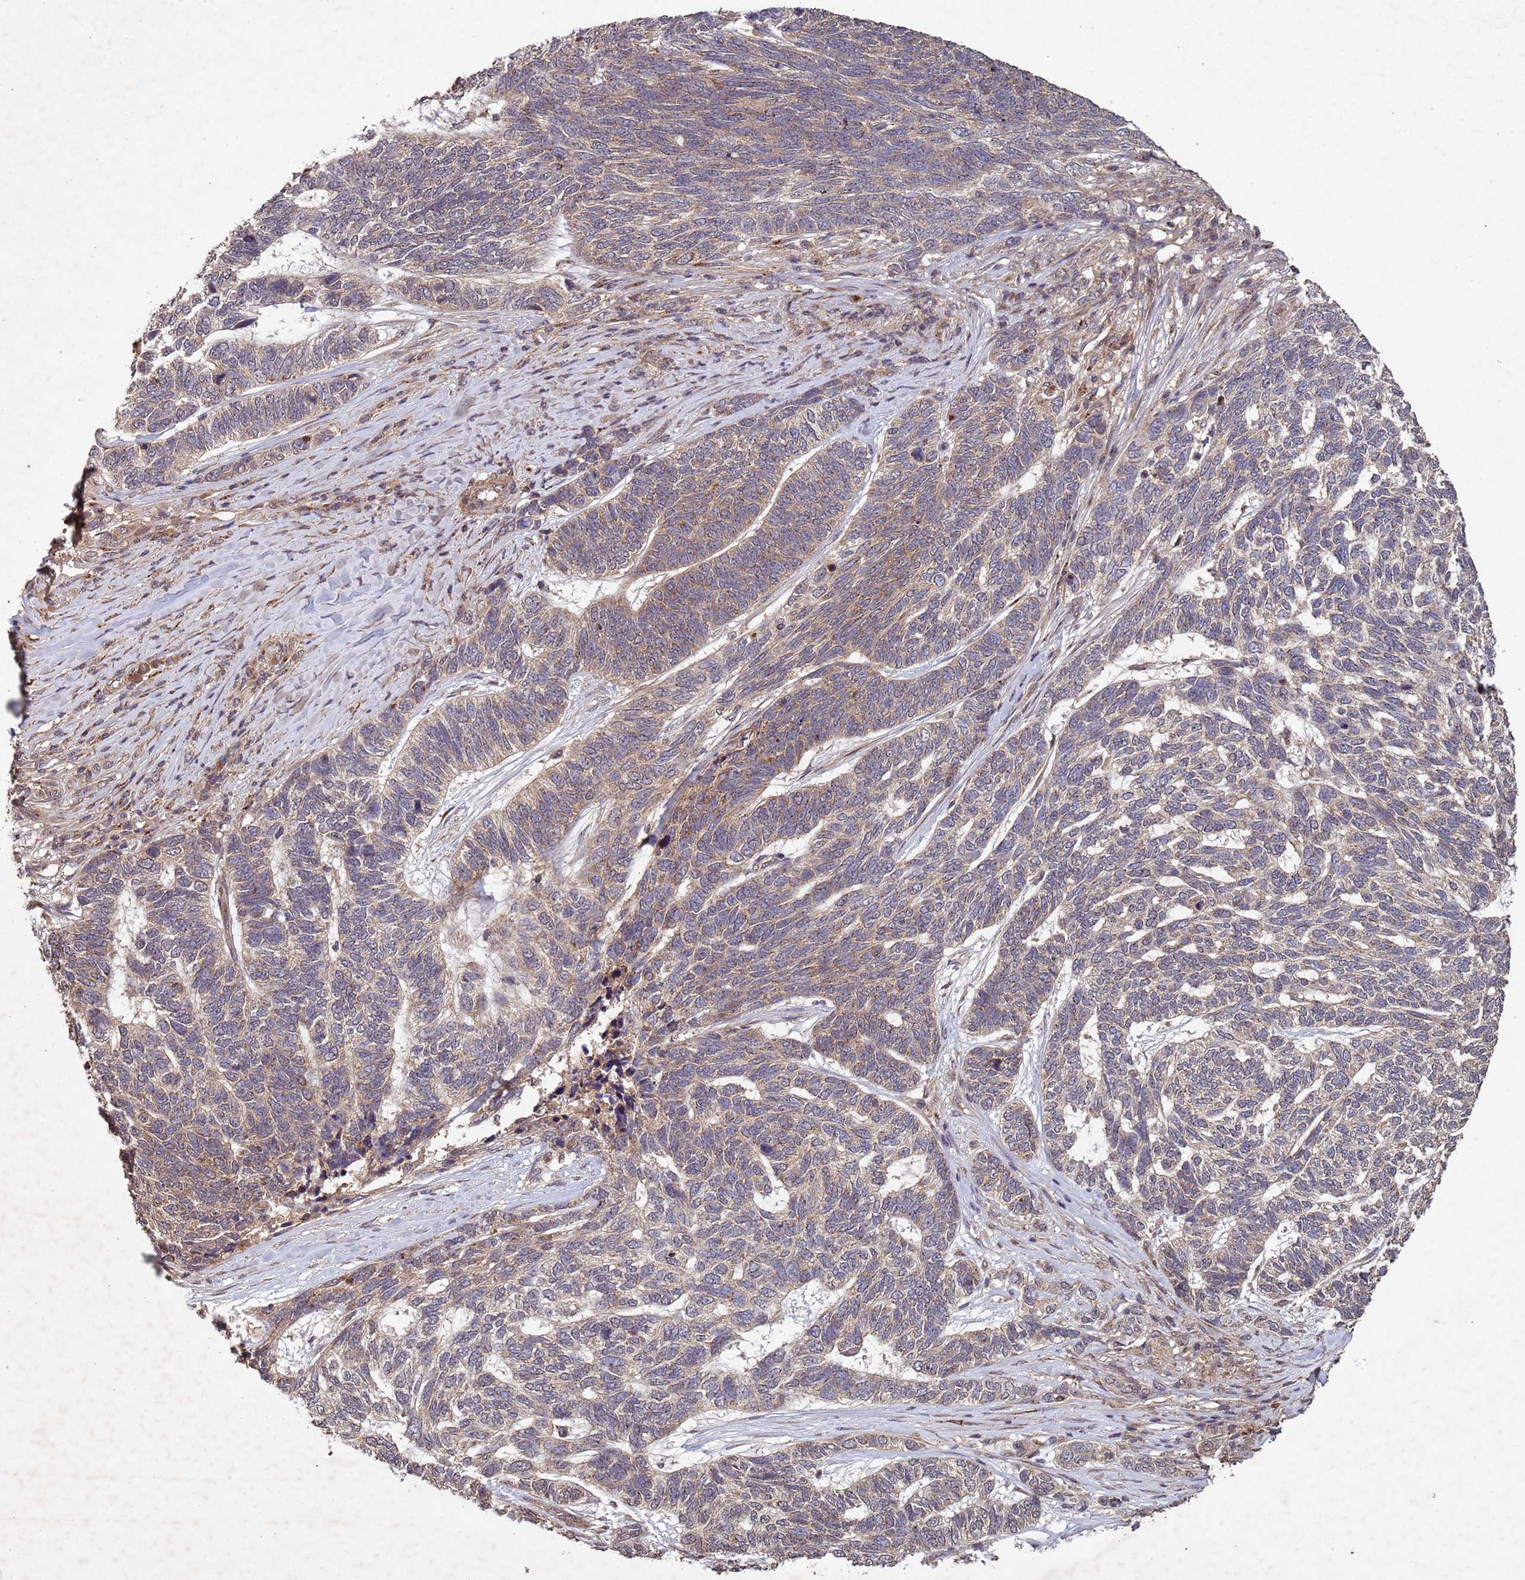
{"staining": {"intensity": "moderate", "quantity": "<25%", "location": "cytoplasmic/membranous"}, "tissue": "skin cancer", "cell_type": "Tumor cells", "image_type": "cancer", "snomed": [{"axis": "morphology", "description": "Basal cell carcinoma"}, {"axis": "topography", "description": "Skin"}], "caption": "Immunohistochemical staining of basal cell carcinoma (skin) demonstrates moderate cytoplasmic/membranous protein positivity in about <25% of tumor cells. (DAB (3,3'-diaminobenzidine) IHC, brown staining for protein, blue staining for nuclei).", "gene": "FASTKD1", "patient": {"sex": "female", "age": 65}}